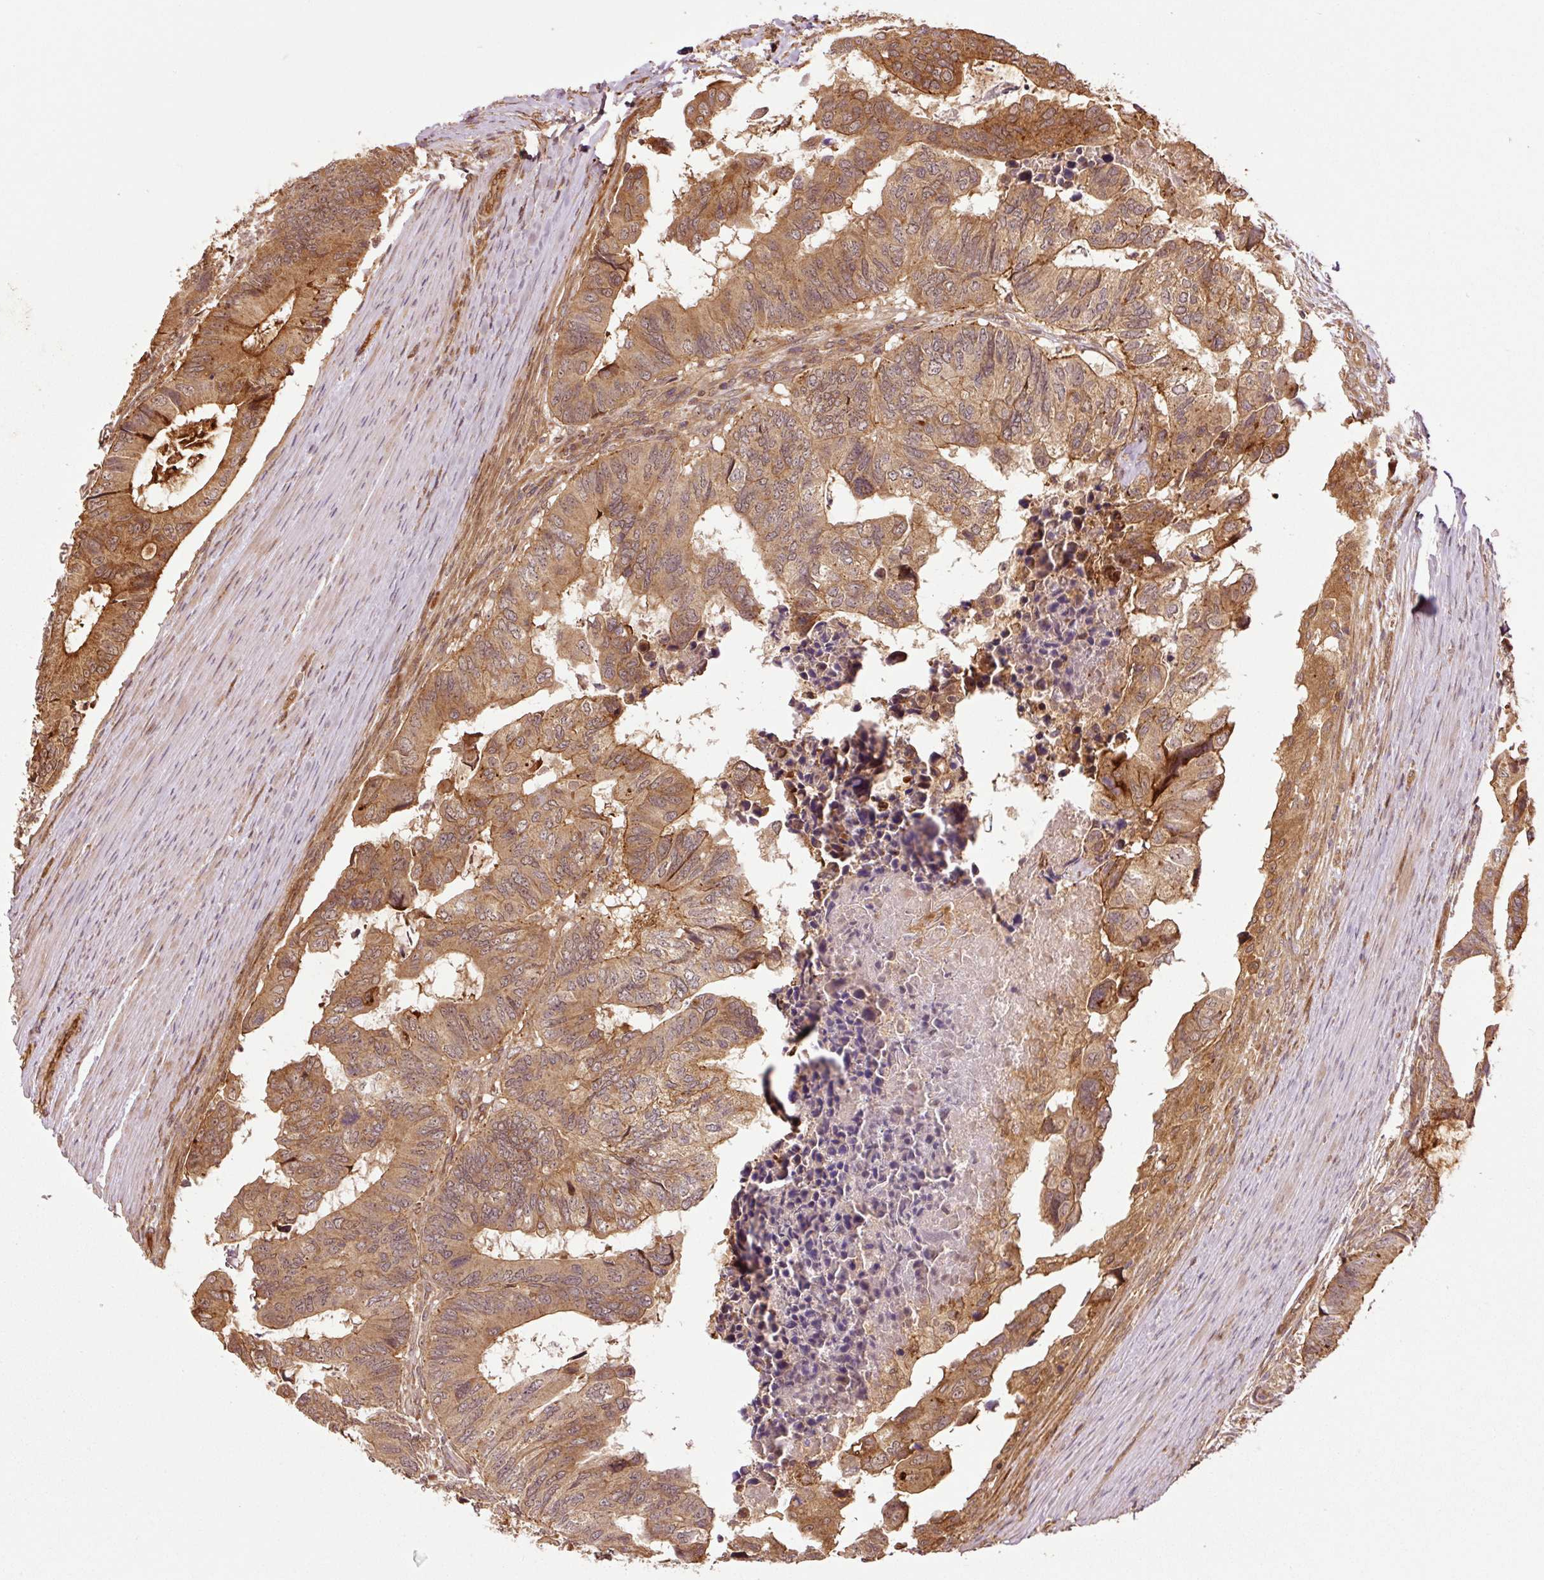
{"staining": {"intensity": "strong", "quantity": ">75%", "location": "cytoplasmic/membranous,nuclear"}, "tissue": "colorectal cancer", "cell_type": "Tumor cells", "image_type": "cancer", "snomed": [{"axis": "morphology", "description": "Adenocarcinoma, NOS"}, {"axis": "topography", "description": "Colon"}], "caption": "Protein staining of colorectal cancer (adenocarcinoma) tissue exhibits strong cytoplasmic/membranous and nuclear staining in about >75% of tumor cells. The protein of interest is stained brown, and the nuclei are stained in blue (DAB (3,3'-diaminobenzidine) IHC with brightfield microscopy, high magnification).", "gene": "OXER1", "patient": {"sex": "male", "age": 85}}